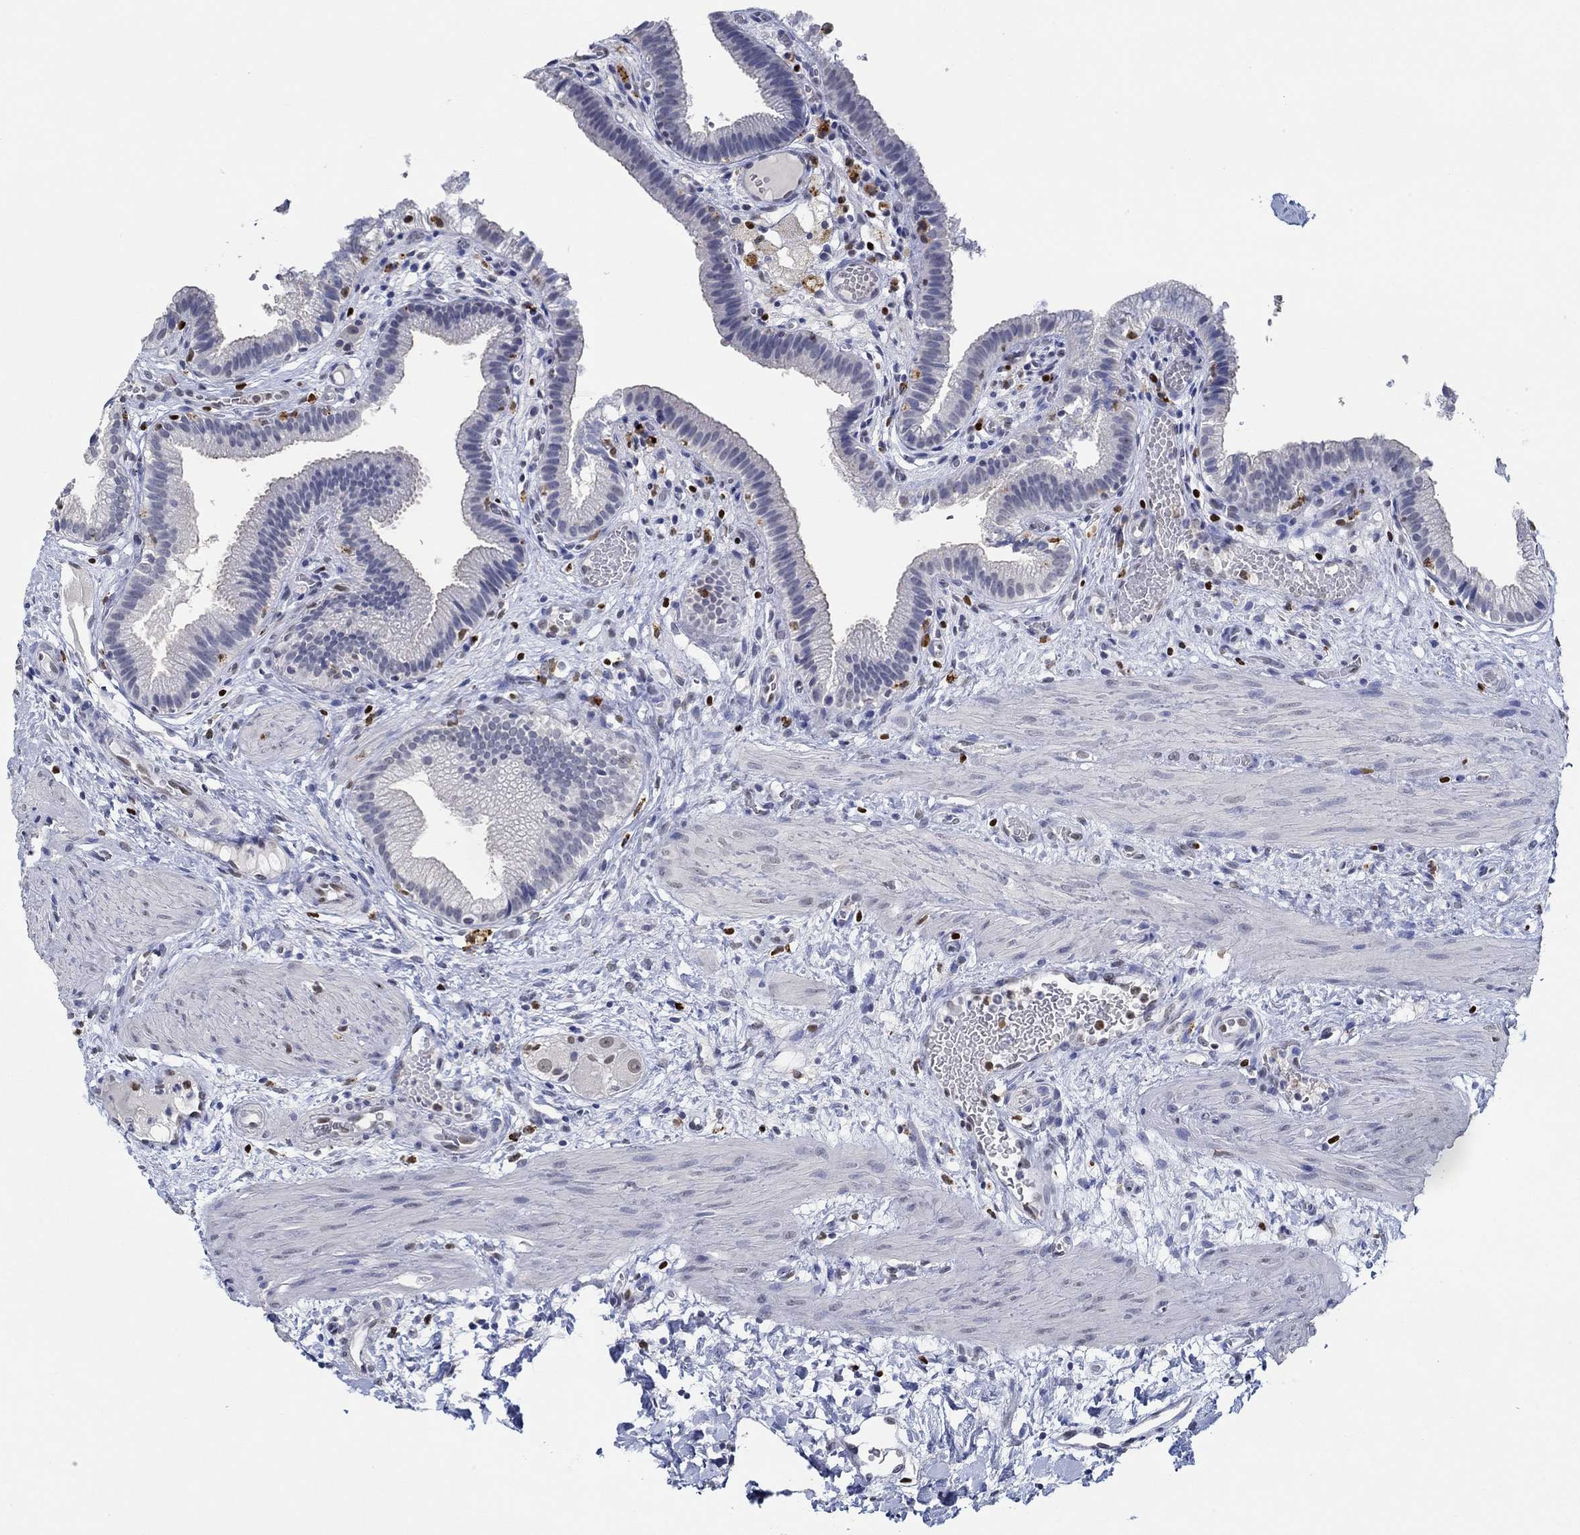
{"staining": {"intensity": "negative", "quantity": "none", "location": "none"}, "tissue": "gallbladder", "cell_type": "Glandular cells", "image_type": "normal", "snomed": [{"axis": "morphology", "description": "Normal tissue, NOS"}, {"axis": "topography", "description": "Gallbladder"}], "caption": "Glandular cells show no significant protein staining in unremarkable gallbladder. (DAB immunohistochemistry, high magnification).", "gene": "GATA2", "patient": {"sex": "female", "age": 24}}